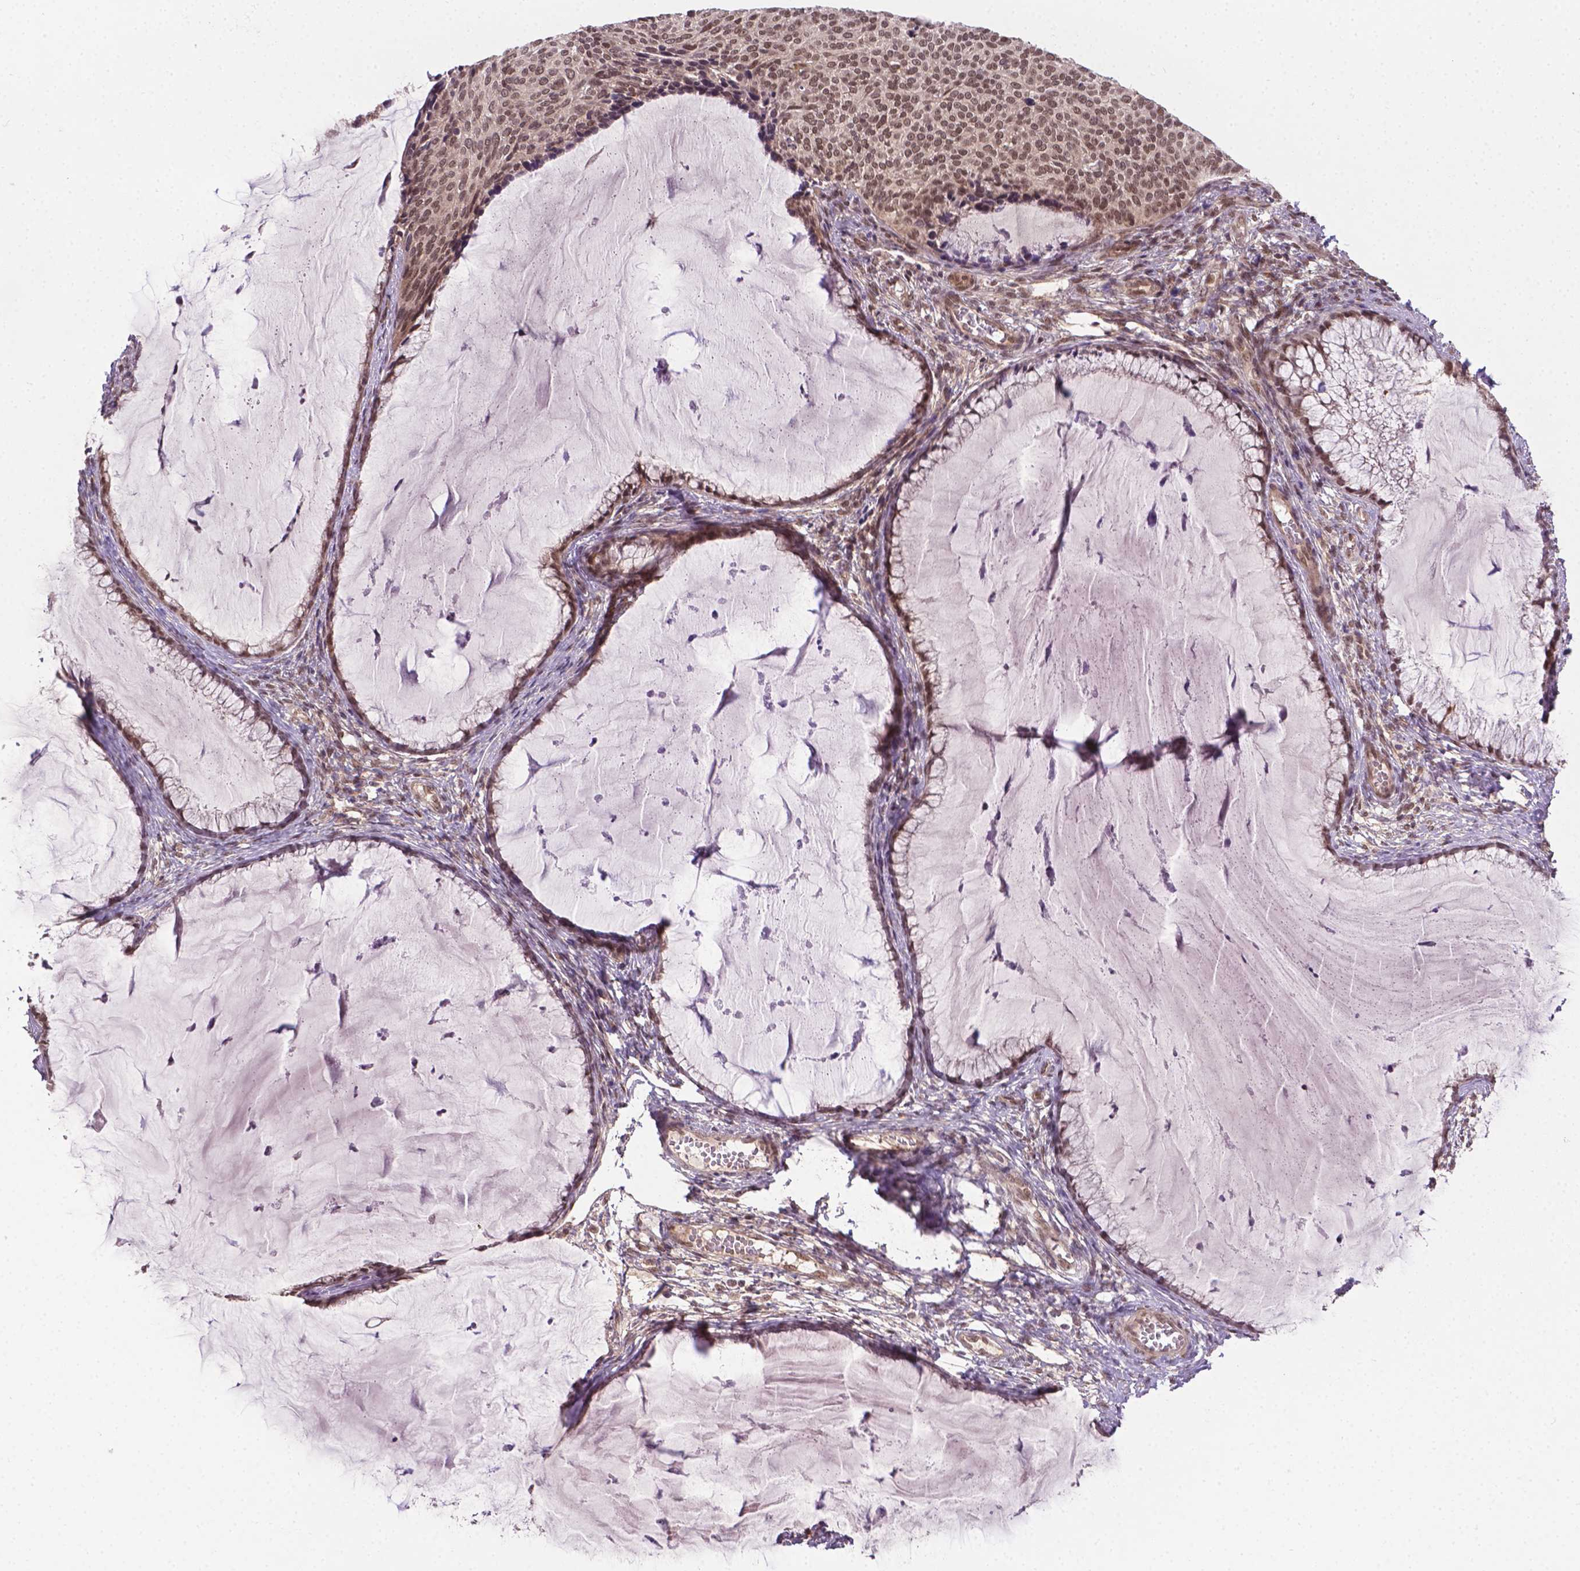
{"staining": {"intensity": "moderate", "quantity": ">75%", "location": "nuclear"}, "tissue": "cervical cancer", "cell_type": "Tumor cells", "image_type": "cancer", "snomed": [{"axis": "morphology", "description": "Squamous cell carcinoma, NOS"}, {"axis": "topography", "description": "Cervix"}], "caption": "Cervical cancer tissue shows moderate nuclear staining in approximately >75% of tumor cells, visualized by immunohistochemistry.", "gene": "ANKRD54", "patient": {"sex": "female", "age": 36}}